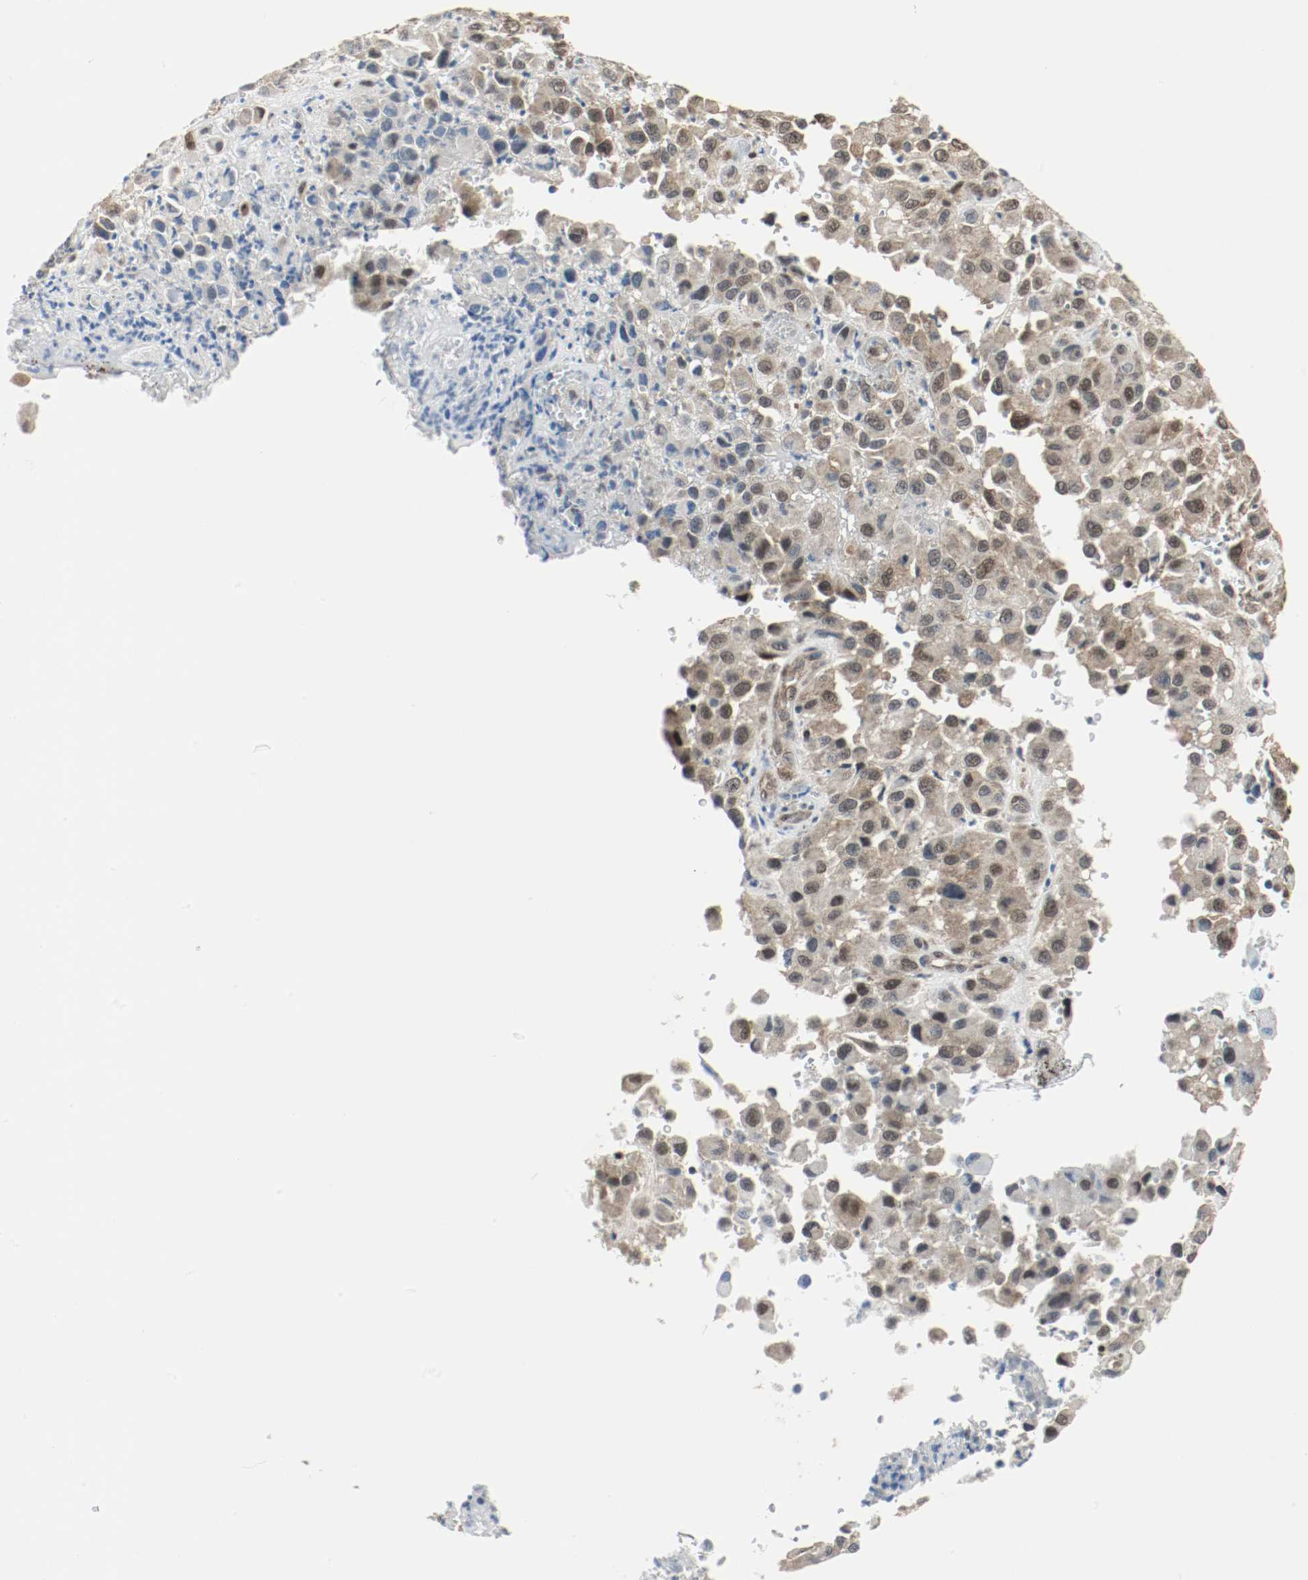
{"staining": {"intensity": "weak", "quantity": ">75%", "location": "cytoplasmic/membranous,nuclear"}, "tissue": "melanoma", "cell_type": "Tumor cells", "image_type": "cancer", "snomed": [{"axis": "morphology", "description": "Malignant melanoma, NOS"}, {"axis": "topography", "description": "Skin"}], "caption": "IHC photomicrograph of melanoma stained for a protein (brown), which displays low levels of weak cytoplasmic/membranous and nuclear positivity in approximately >75% of tumor cells.", "gene": "PPME1", "patient": {"sex": "female", "age": 21}}